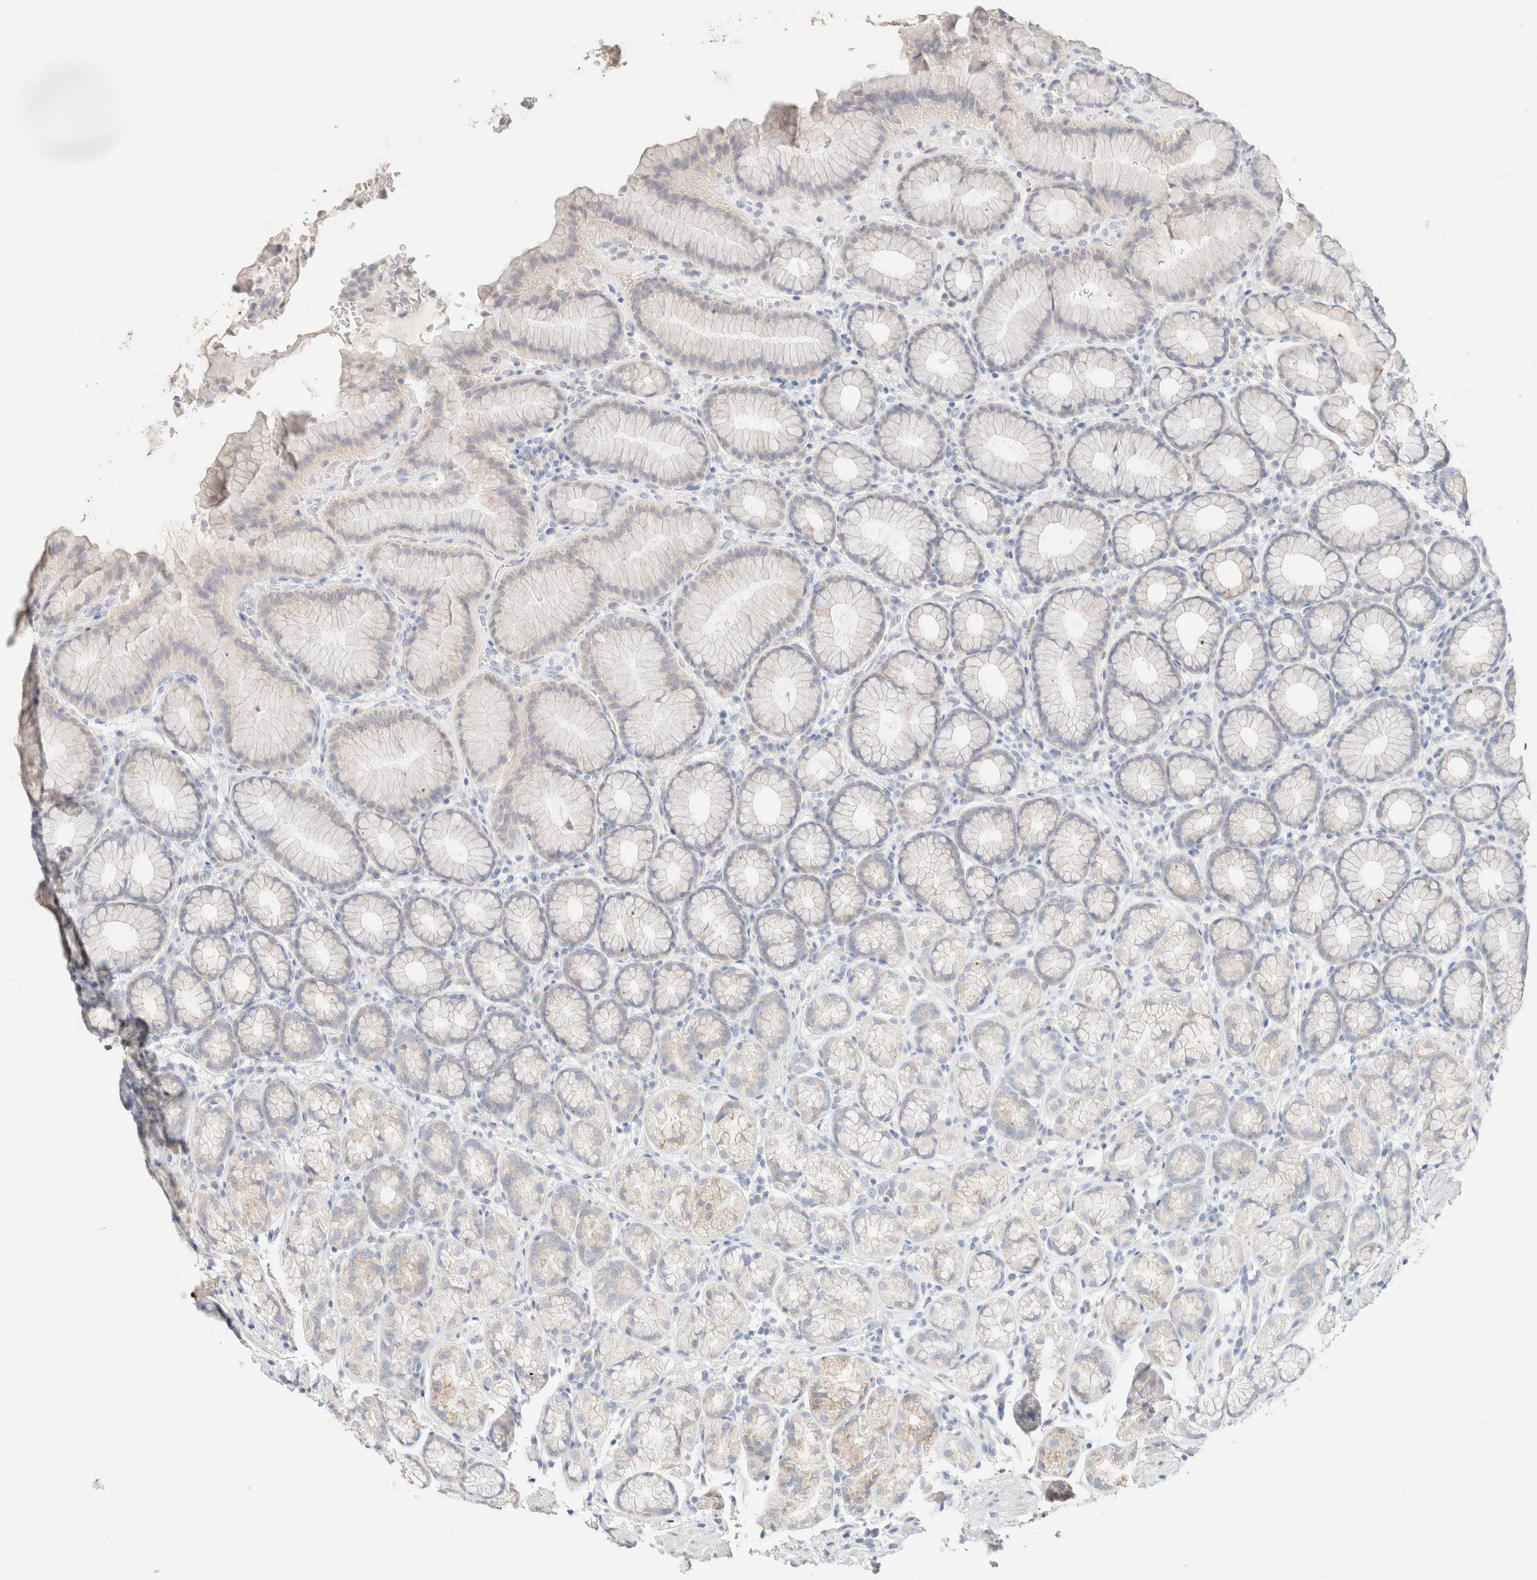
{"staining": {"intensity": "strong", "quantity": "<25%", "location": "cytoplasmic/membranous"}, "tissue": "stomach", "cell_type": "Glandular cells", "image_type": "normal", "snomed": [{"axis": "morphology", "description": "Normal tissue, NOS"}, {"axis": "topography", "description": "Stomach"}], "caption": "Unremarkable stomach exhibits strong cytoplasmic/membranous staining in about <25% of glandular cells, visualized by immunohistochemistry. Ihc stains the protein in brown and the nuclei are stained blue.", "gene": "CA12", "patient": {"sex": "male", "age": 42}}